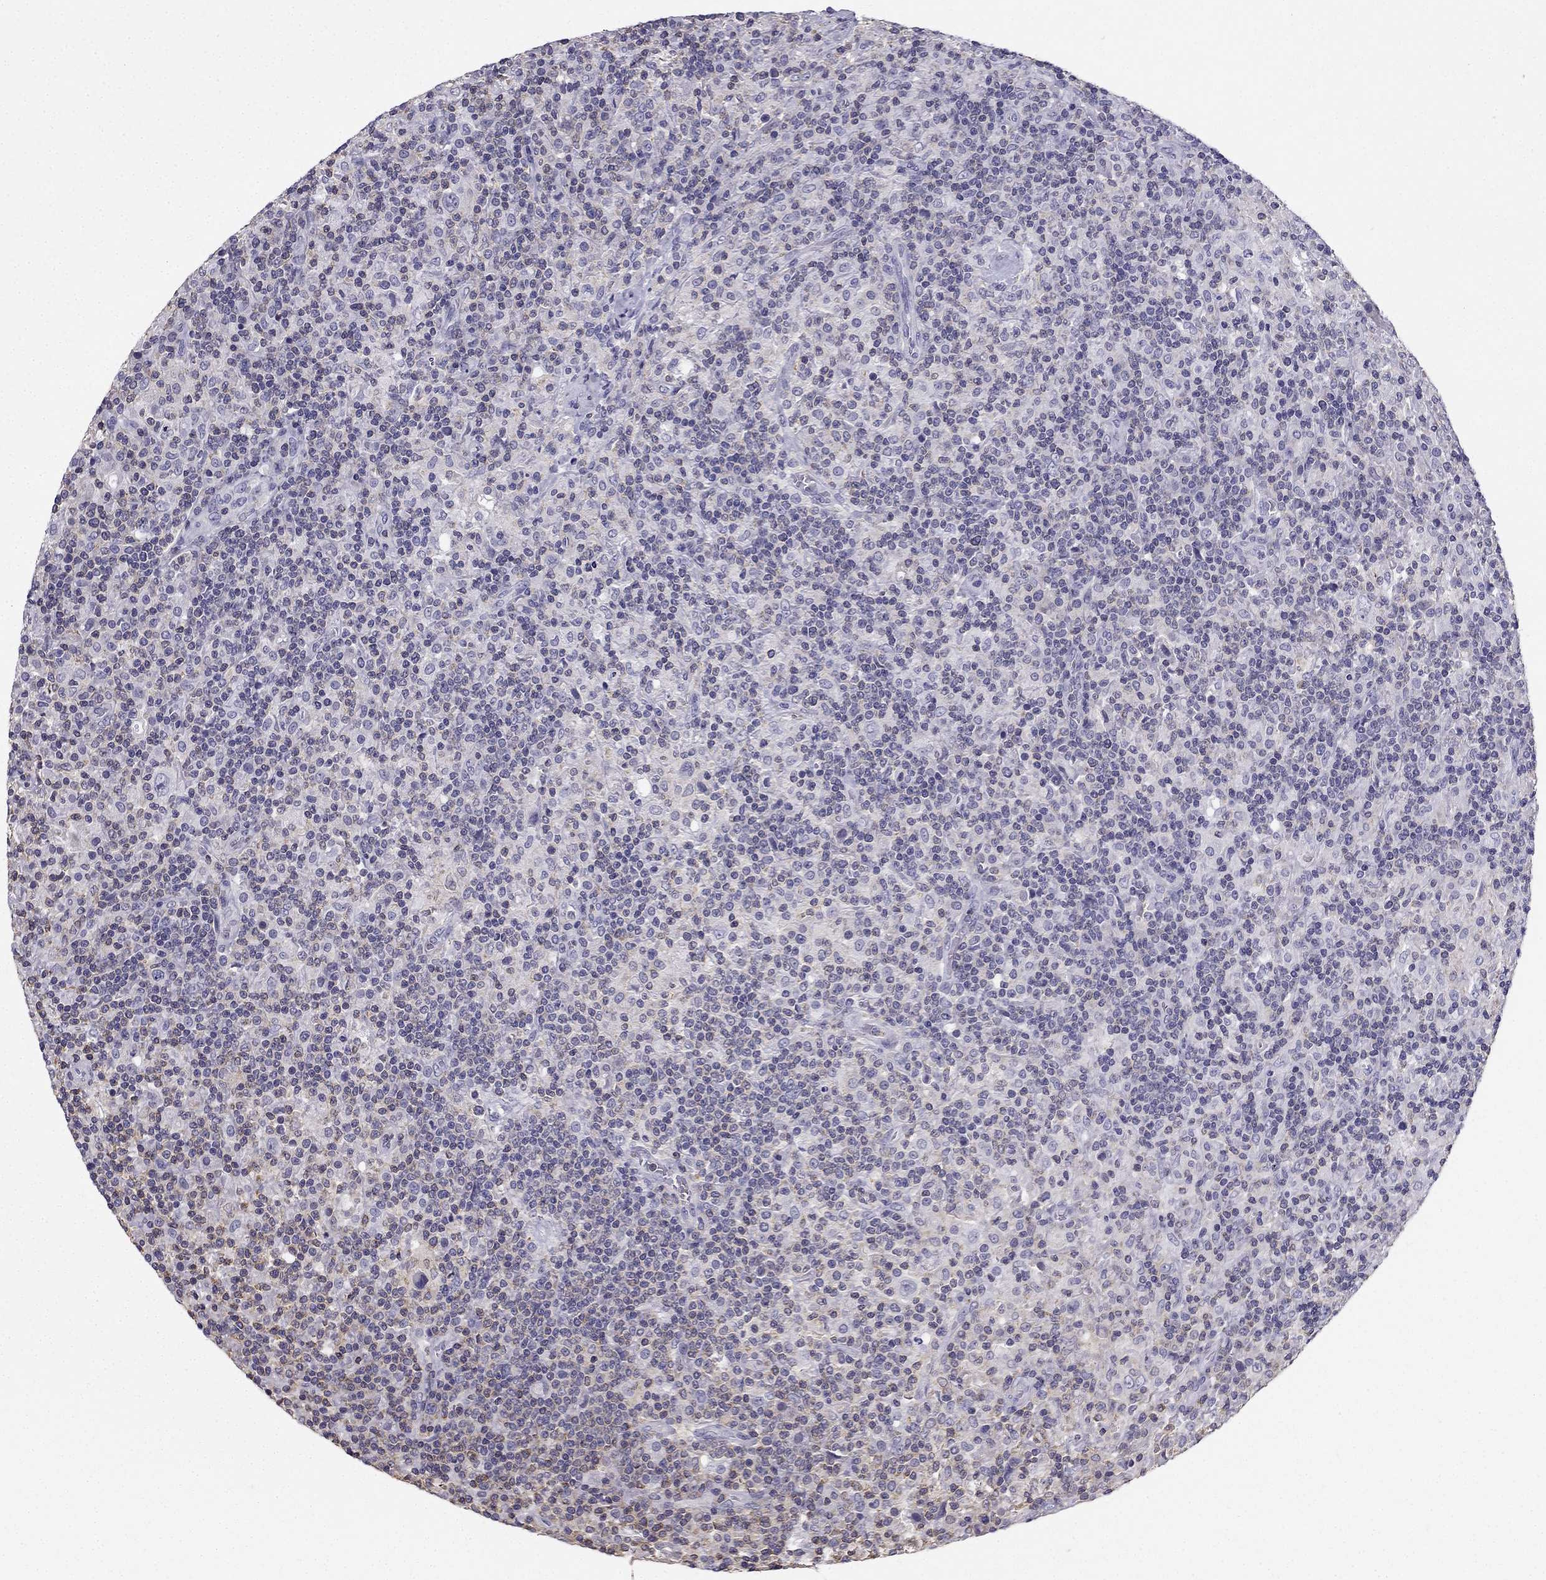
{"staining": {"intensity": "negative", "quantity": "none", "location": "none"}, "tissue": "lymphoma", "cell_type": "Tumor cells", "image_type": "cancer", "snomed": [{"axis": "morphology", "description": "Hodgkin's disease, NOS"}, {"axis": "topography", "description": "Lymph node"}], "caption": "Immunohistochemistry histopathology image of human Hodgkin's disease stained for a protein (brown), which reveals no staining in tumor cells.", "gene": "CCK", "patient": {"sex": "male", "age": 70}}